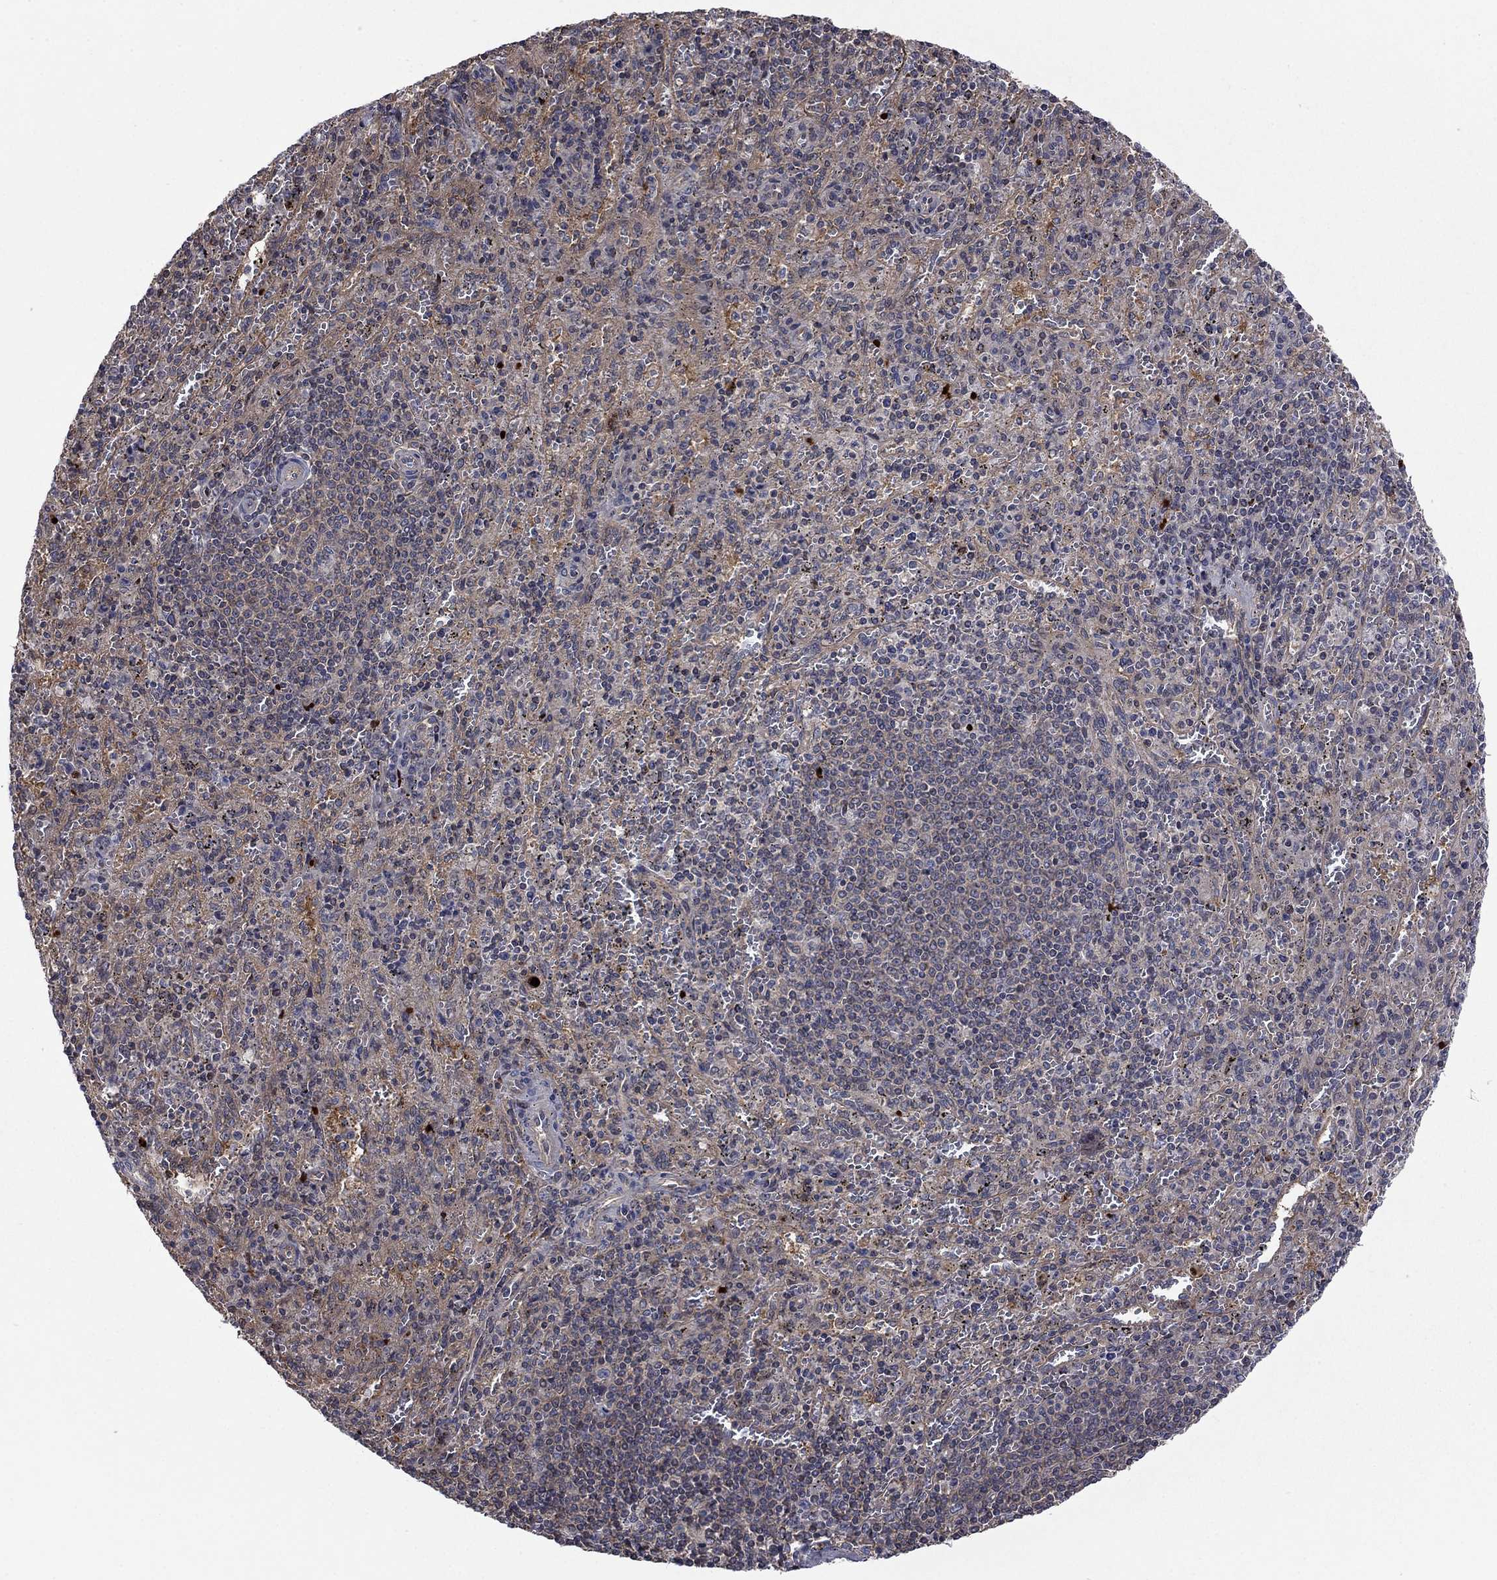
{"staining": {"intensity": "negative", "quantity": "none", "location": "none"}, "tissue": "spleen", "cell_type": "Cells in red pulp", "image_type": "normal", "snomed": [{"axis": "morphology", "description": "Normal tissue, NOS"}, {"axis": "topography", "description": "Spleen"}], "caption": "Immunohistochemistry (IHC) image of normal spleen stained for a protein (brown), which shows no expression in cells in red pulp.", "gene": "PDZD2", "patient": {"sex": "male", "age": 57}}